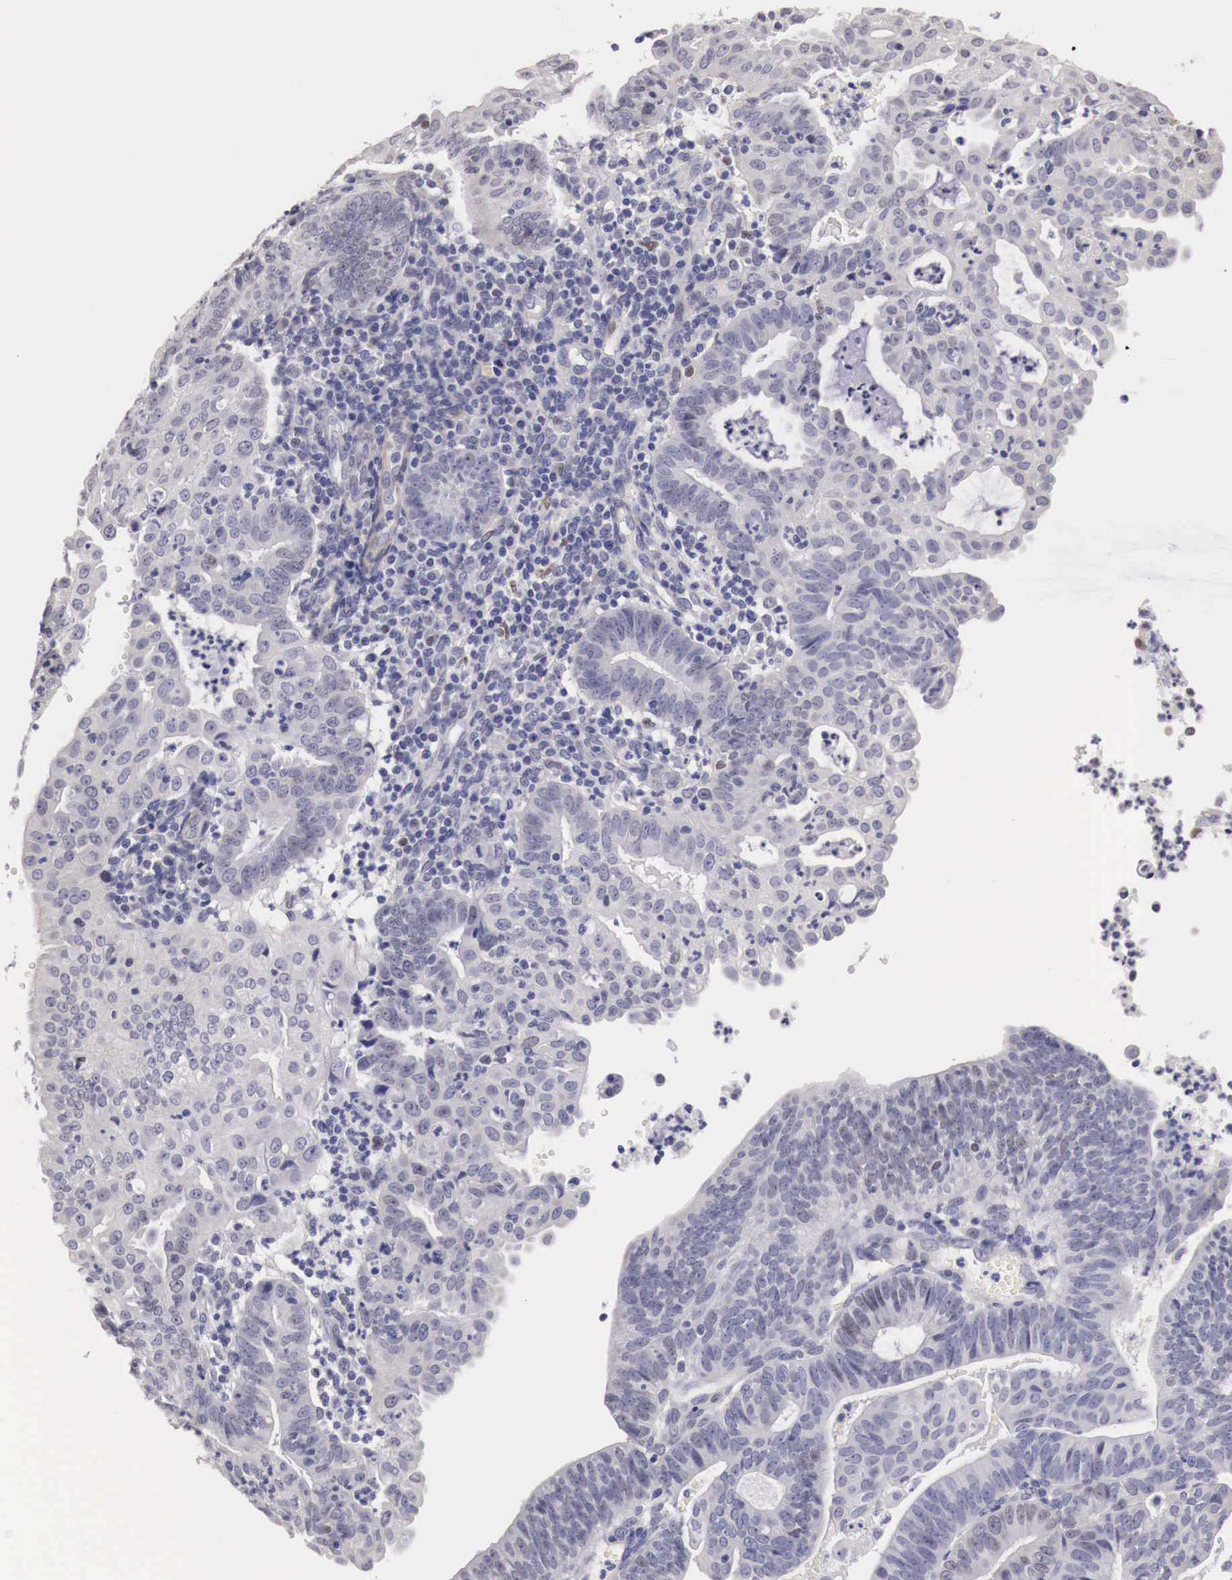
{"staining": {"intensity": "negative", "quantity": "none", "location": "none"}, "tissue": "endometrial cancer", "cell_type": "Tumor cells", "image_type": "cancer", "snomed": [{"axis": "morphology", "description": "Adenocarcinoma, NOS"}, {"axis": "topography", "description": "Endometrium"}], "caption": "This image is of endometrial cancer (adenocarcinoma) stained with immunohistochemistry to label a protein in brown with the nuclei are counter-stained blue. There is no expression in tumor cells. (DAB (3,3'-diaminobenzidine) immunohistochemistry (IHC), high magnification).", "gene": "ENOX2", "patient": {"sex": "female", "age": 60}}